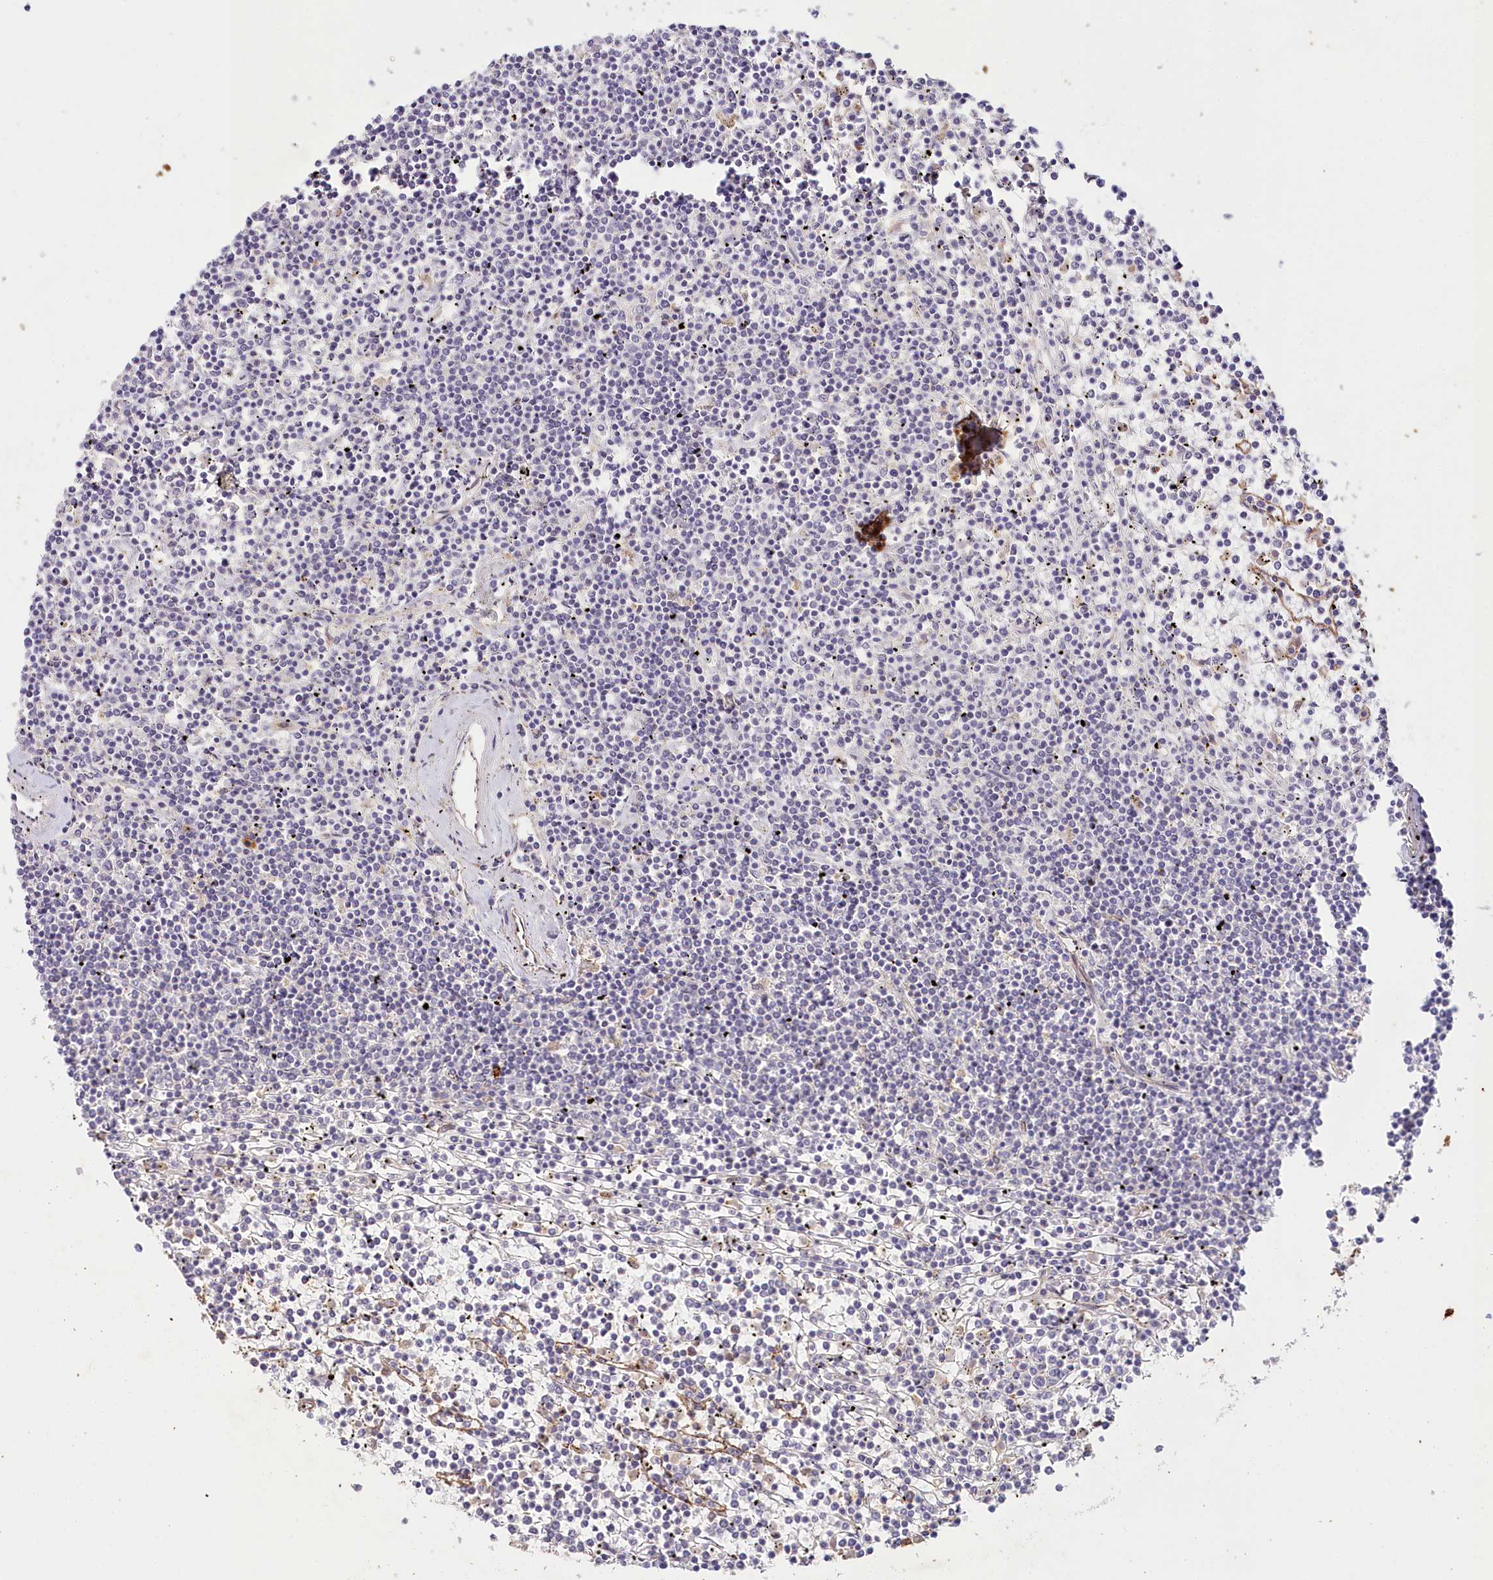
{"staining": {"intensity": "negative", "quantity": "none", "location": "none"}, "tissue": "lymphoma", "cell_type": "Tumor cells", "image_type": "cancer", "snomed": [{"axis": "morphology", "description": "Malignant lymphoma, non-Hodgkin's type, Low grade"}, {"axis": "topography", "description": "Spleen"}], "caption": "DAB (3,3'-diaminobenzidine) immunohistochemical staining of human malignant lymphoma, non-Hodgkin's type (low-grade) shows no significant expression in tumor cells. (DAB immunohistochemistry (IHC) visualized using brightfield microscopy, high magnification).", "gene": "ALDH3B1", "patient": {"sex": "female", "age": 19}}